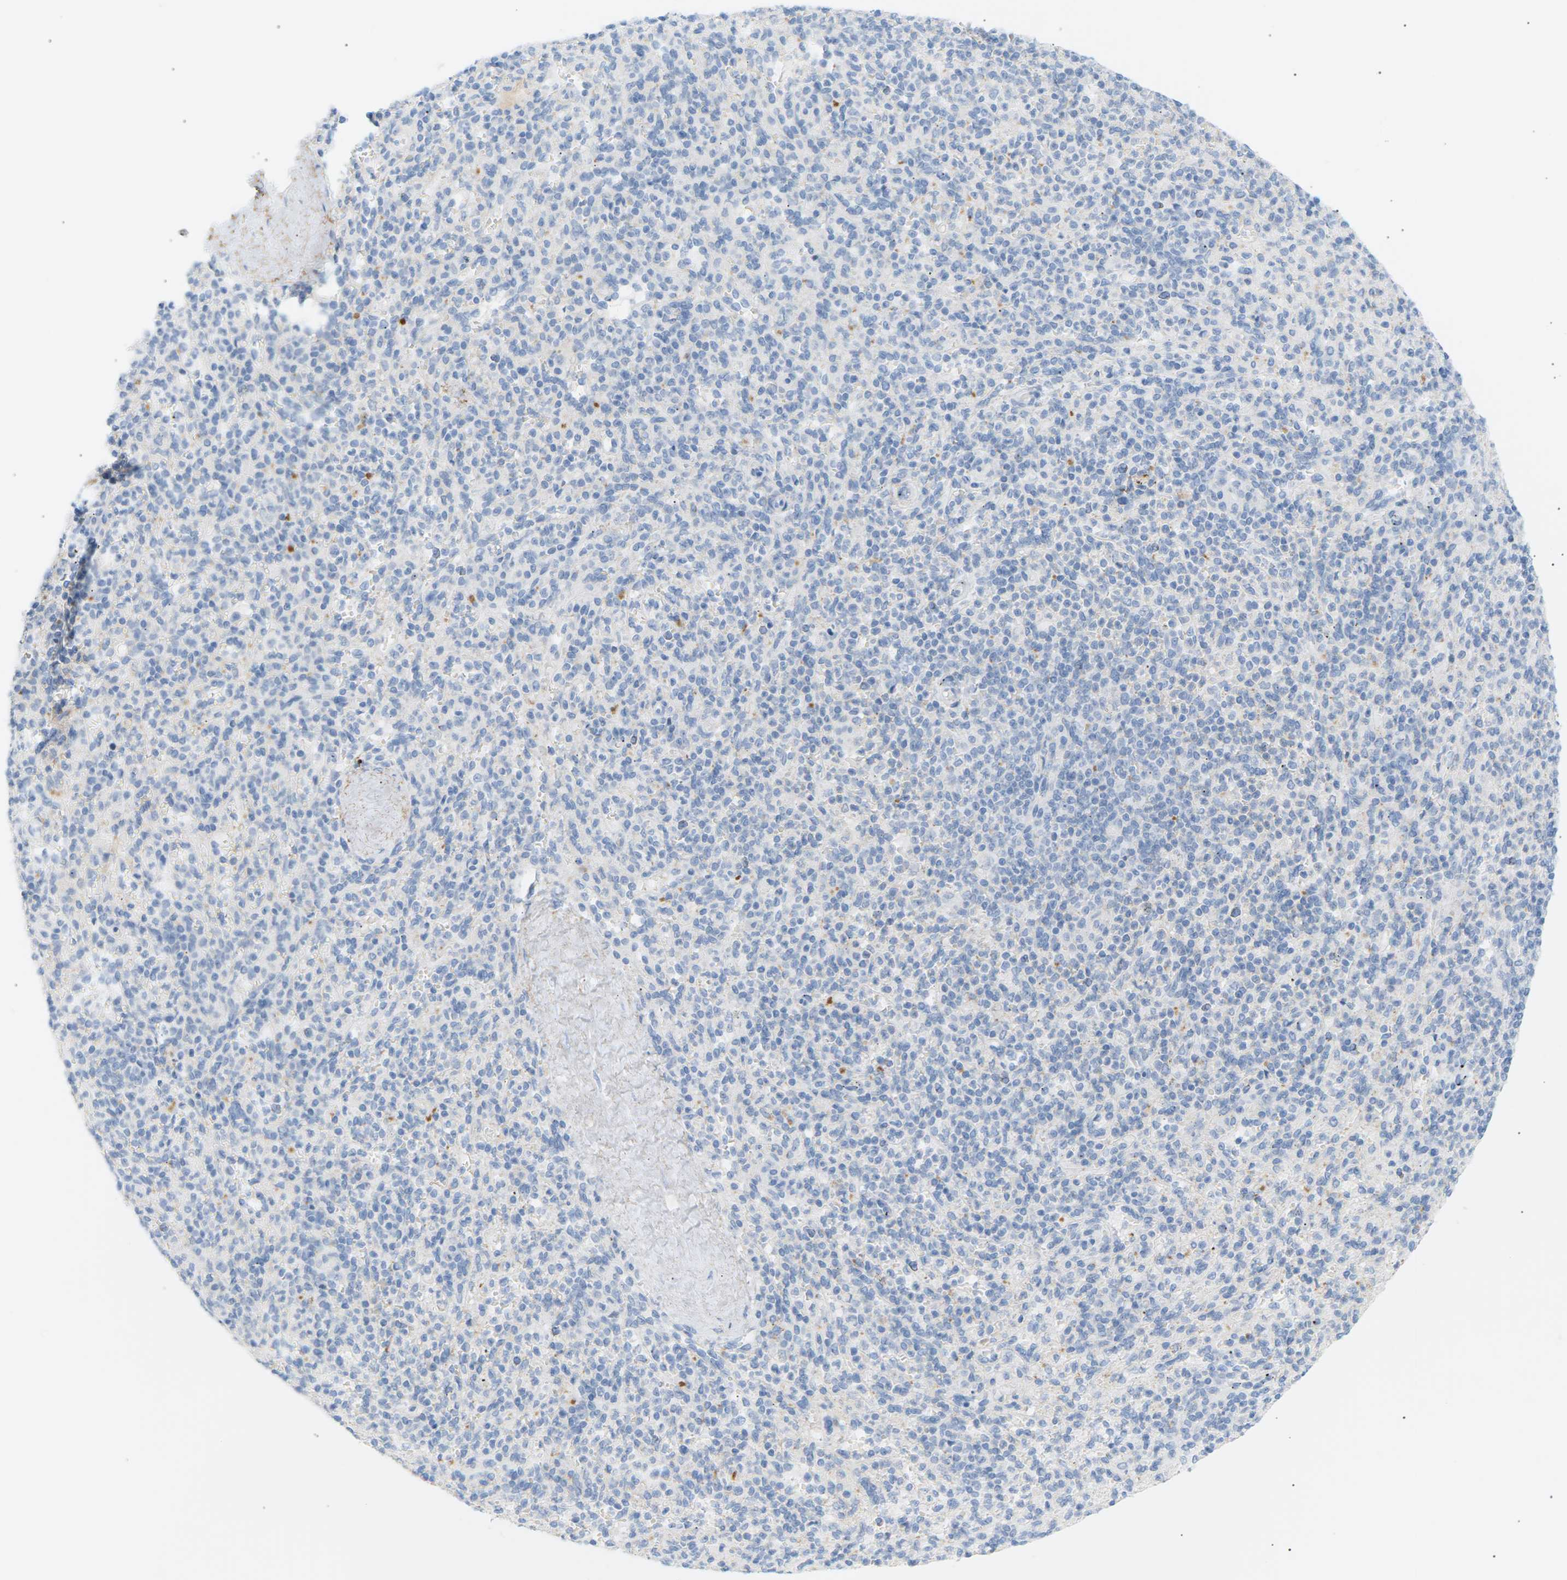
{"staining": {"intensity": "weak", "quantity": "<25%", "location": "cytoplasmic/membranous"}, "tissue": "spleen", "cell_type": "Cells in red pulp", "image_type": "normal", "snomed": [{"axis": "morphology", "description": "Normal tissue, NOS"}, {"axis": "topography", "description": "Spleen"}], "caption": "Spleen stained for a protein using IHC shows no positivity cells in red pulp.", "gene": "CLU", "patient": {"sex": "male", "age": 36}}